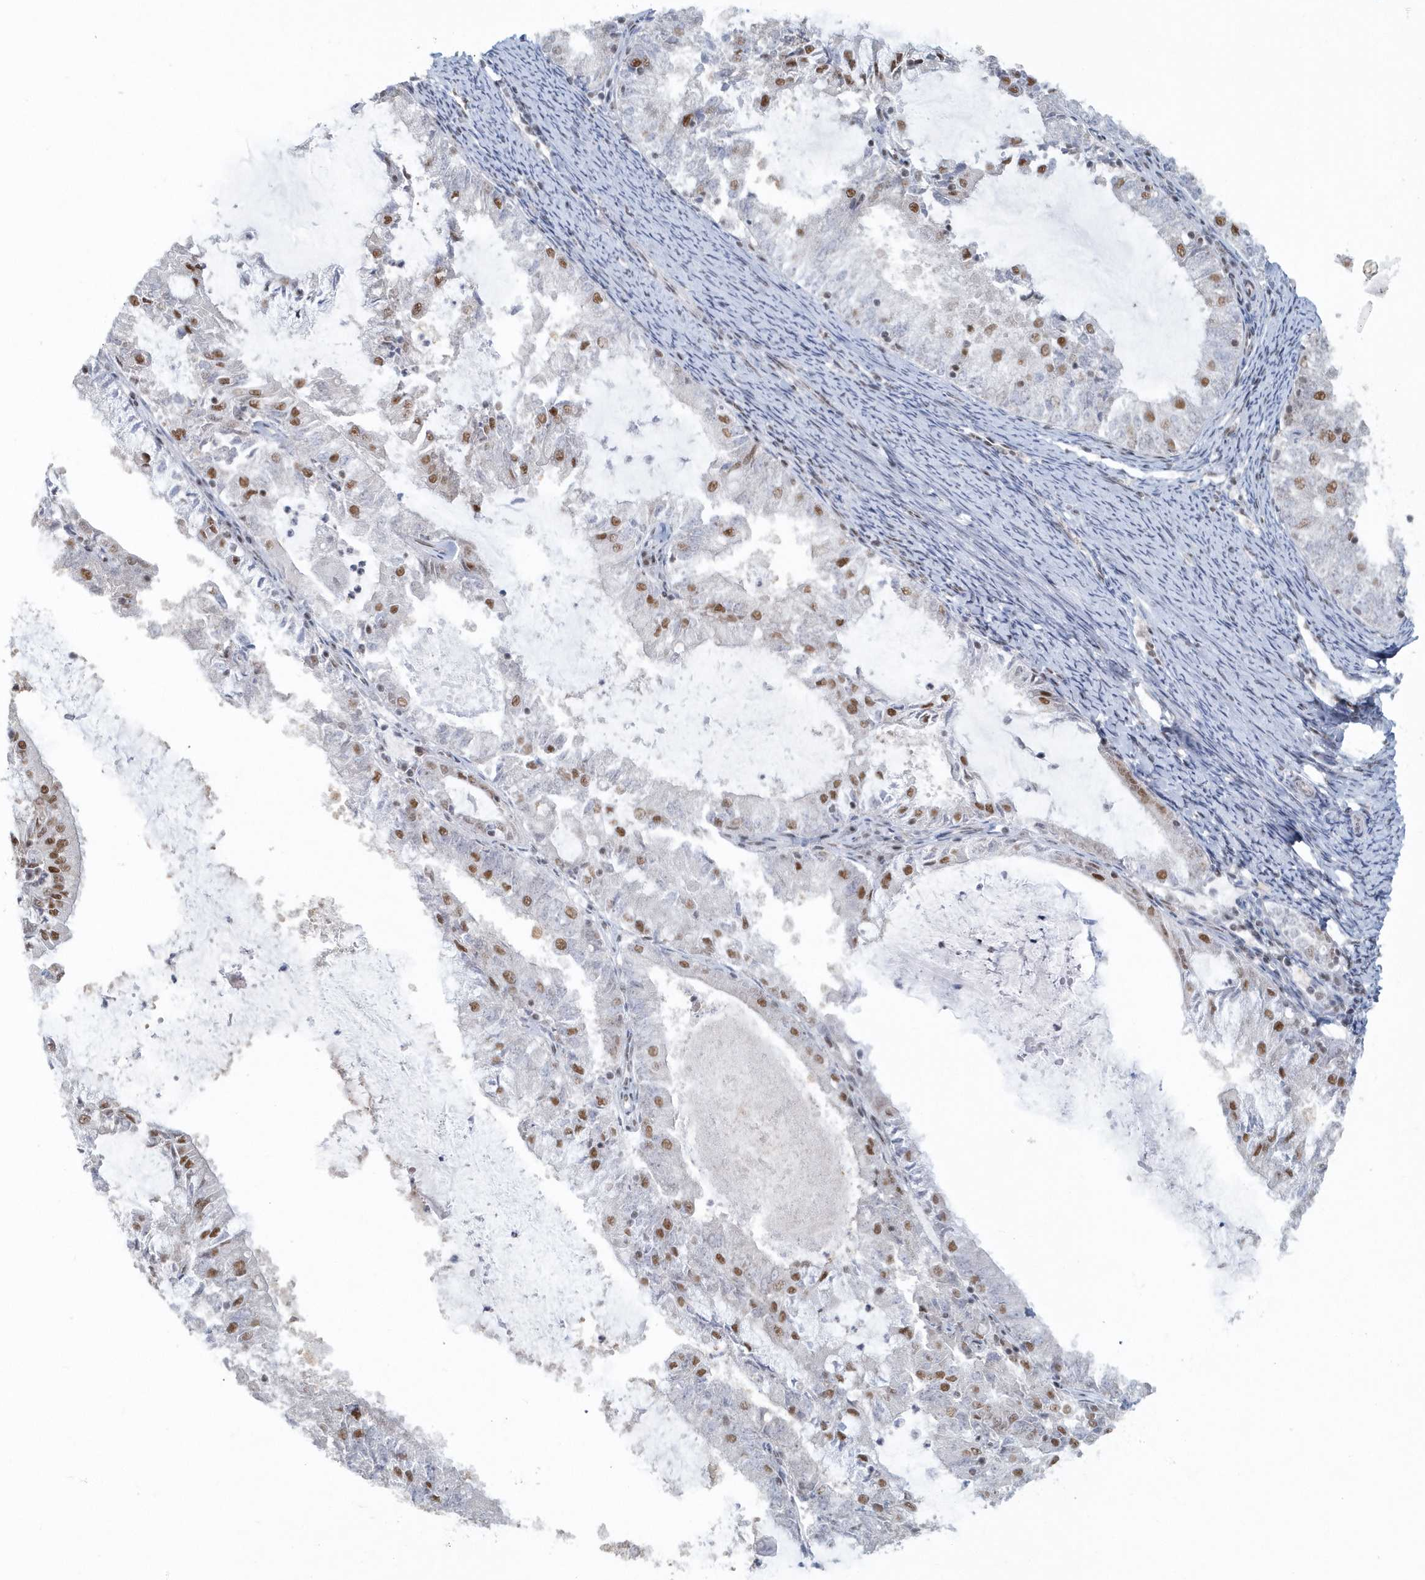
{"staining": {"intensity": "moderate", "quantity": "<25%", "location": "nuclear"}, "tissue": "endometrial cancer", "cell_type": "Tumor cells", "image_type": "cancer", "snomed": [{"axis": "morphology", "description": "Adenocarcinoma, NOS"}, {"axis": "topography", "description": "Endometrium"}], "caption": "DAB (3,3'-diaminobenzidine) immunohistochemical staining of human endometrial cancer (adenocarcinoma) exhibits moderate nuclear protein expression in approximately <25% of tumor cells.", "gene": "YTHDC1", "patient": {"sex": "female", "age": 57}}